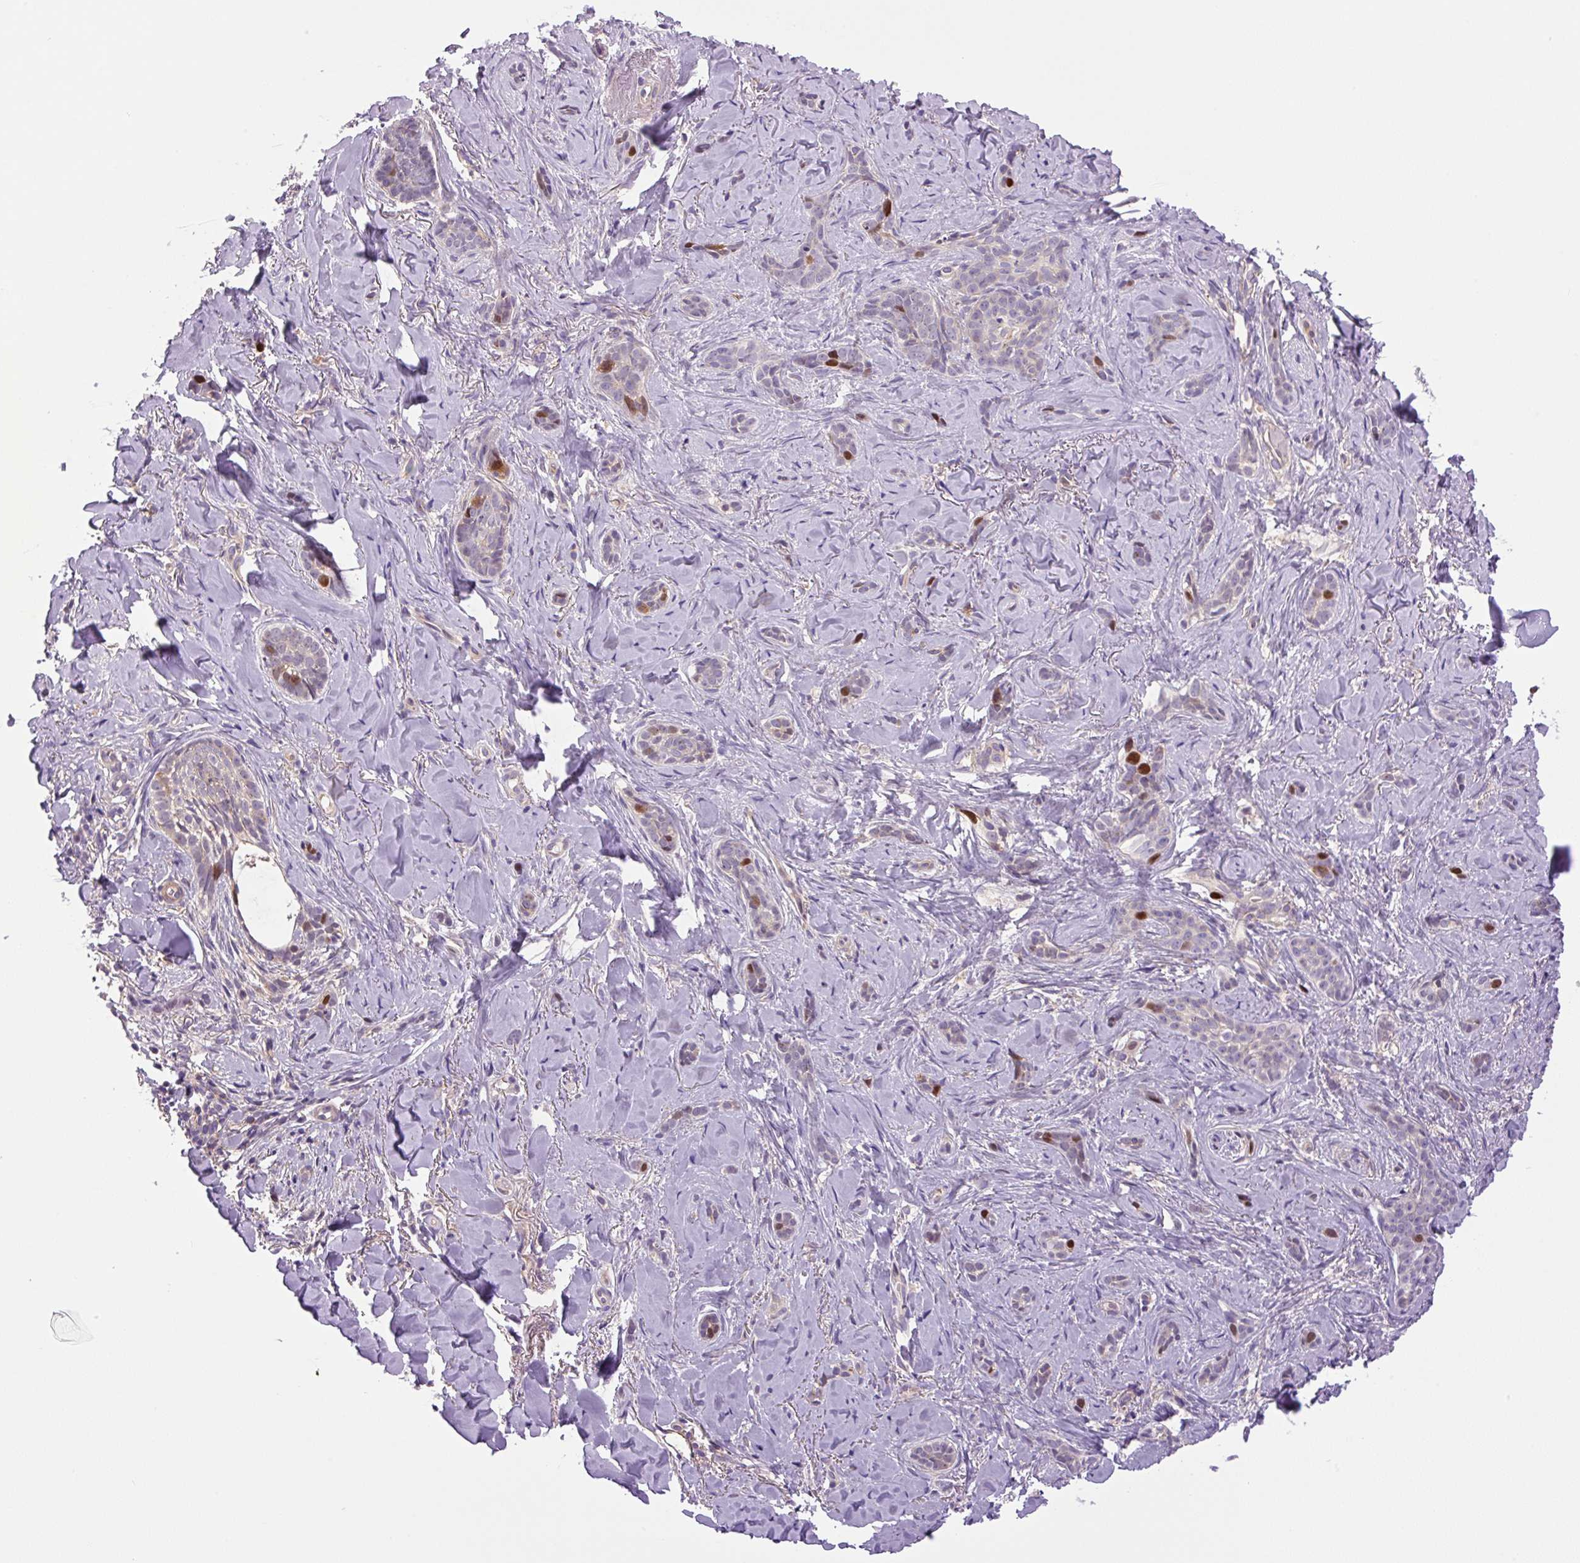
{"staining": {"intensity": "strong", "quantity": "<25%", "location": "nuclear"}, "tissue": "skin cancer", "cell_type": "Tumor cells", "image_type": "cancer", "snomed": [{"axis": "morphology", "description": "Basal cell carcinoma"}, {"axis": "topography", "description": "Skin"}], "caption": "Skin cancer (basal cell carcinoma) stained with immunohistochemistry displays strong nuclear staining in about <25% of tumor cells.", "gene": "KIFC1", "patient": {"sex": "female", "age": 55}}